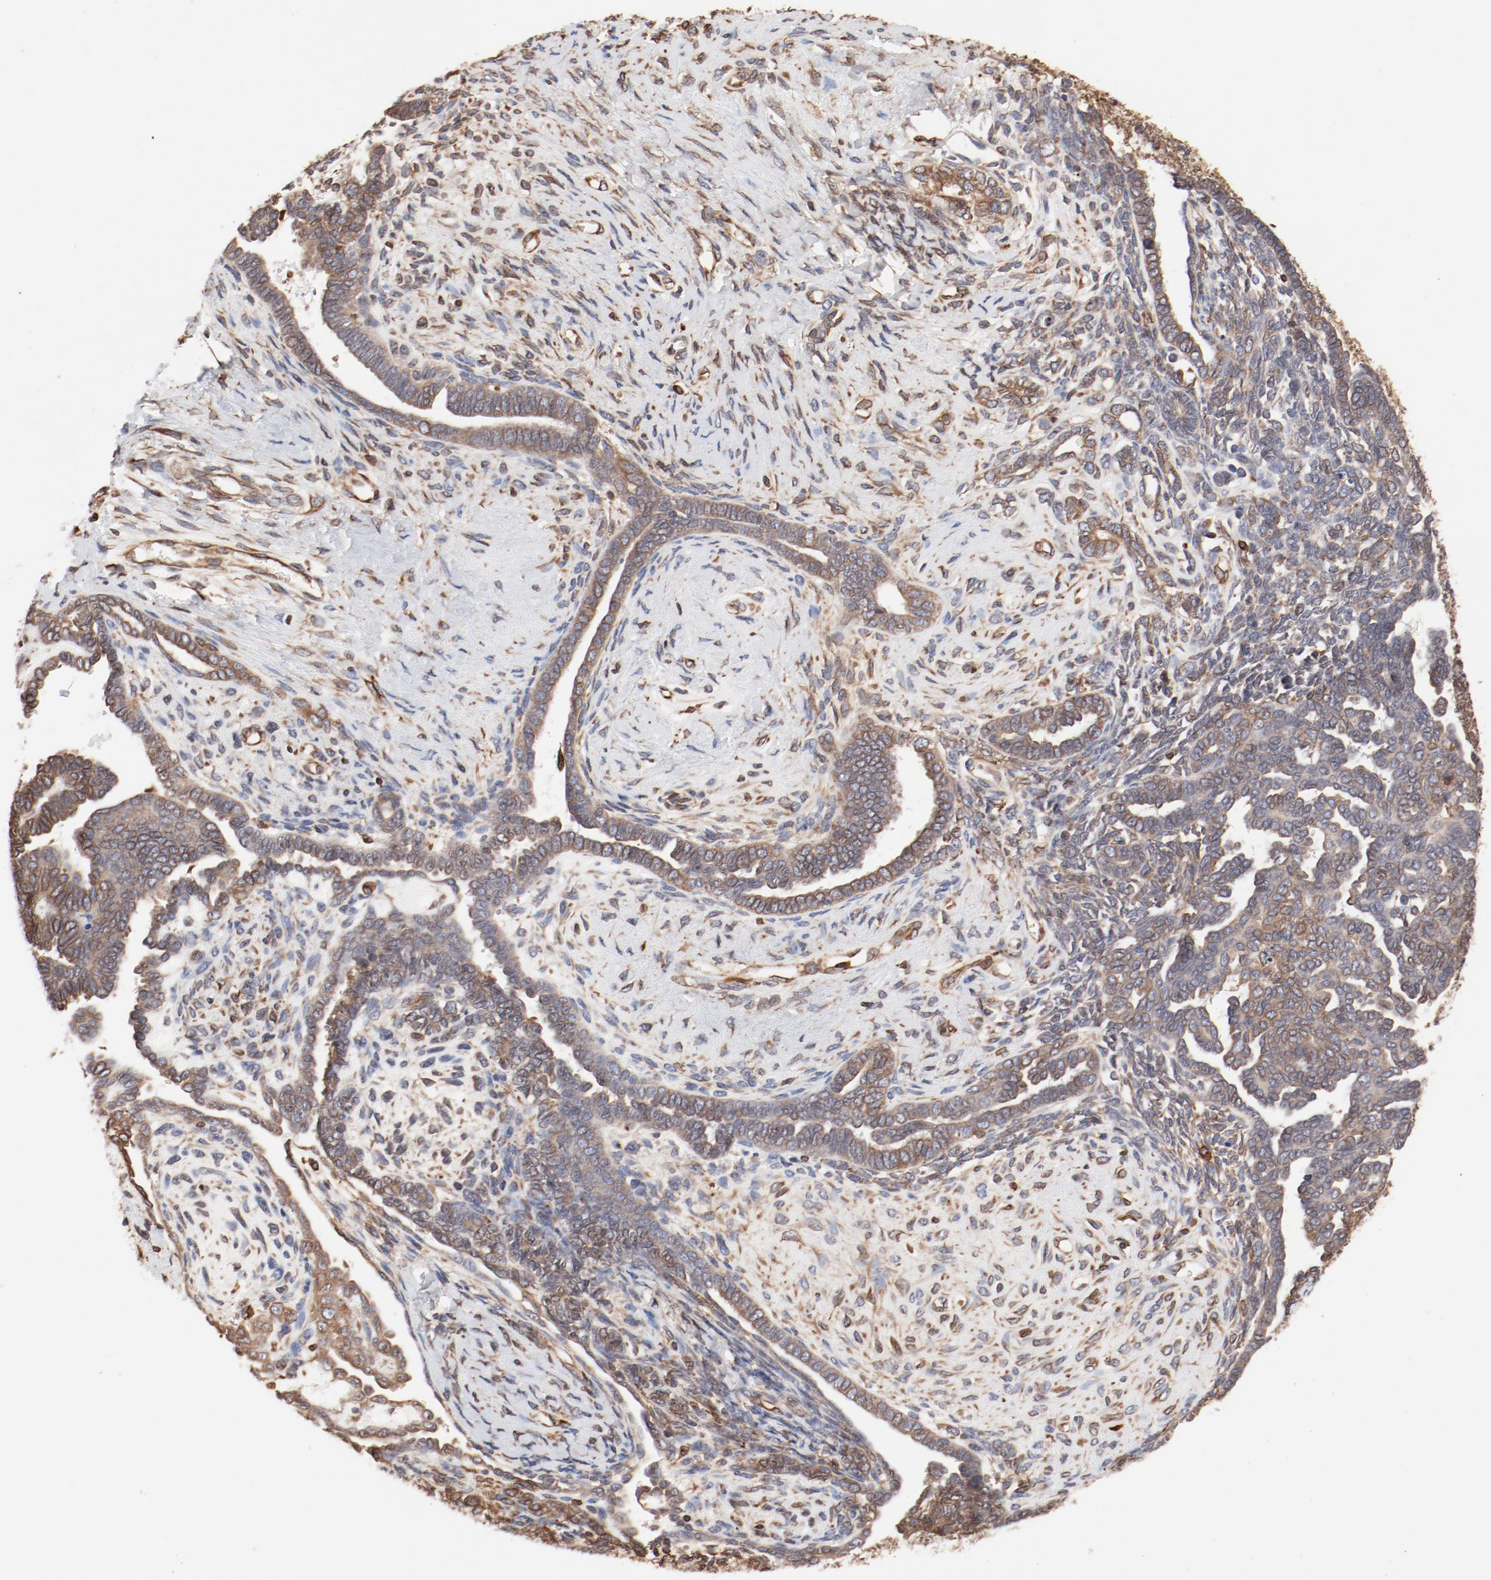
{"staining": {"intensity": "moderate", "quantity": ">75%", "location": "cytoplasmic/membranous"}, "tissue": "endometrial cancer", "cell_type": "Tumor cells", "image_type": "cancer", "snomed": [{"axis": "morphology", "description": "Neoplasm, malignant, NOS"}, {"axis": "topography", "description": "Endometrium"}], "caption": "Immunohistochemical staining of endometrial cancer (neoplasm (malignant)) displays medium levels of moderate cytoplasmic/membranous staining in about >75% of tumor cells.", "gene": "BCAP31", "patient": {"sex": "female", "age": 74}}